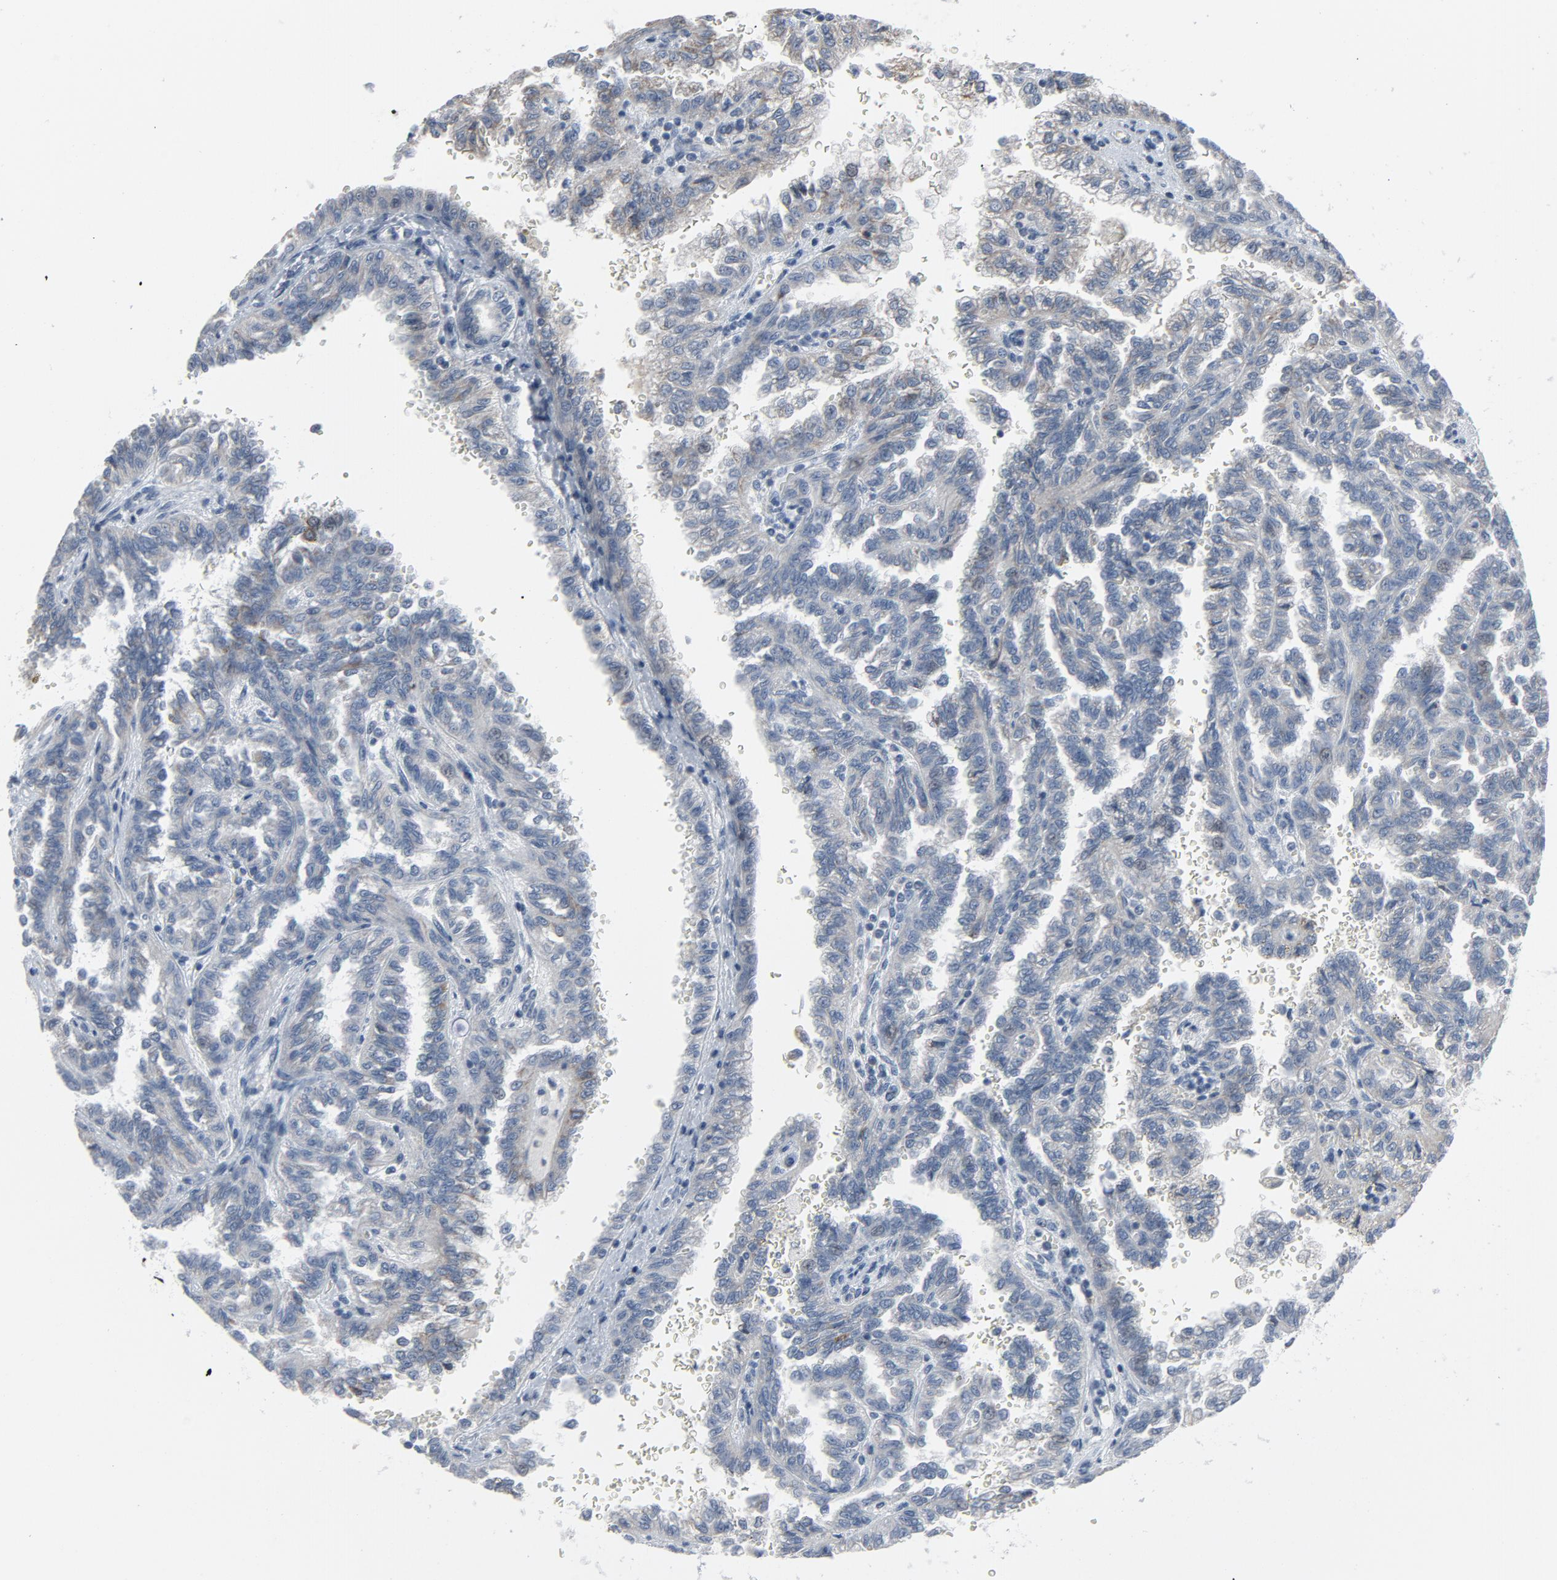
{"staining": {"intensity": "negative", "quantity": "none", "location": "none"}, "tissue": "renal cancer", "cell_type": "Tumor cells", "image_type": "cancer", "snomed": [{"axis": "morphology", "description": "Inflammation, NOS"}, {"axis": "morphology", "description": "Adenocarcinoma, NOS"}, {"axis": "topography", "description": "Kidney"}], "caption": "DAB (3,3'-diaminobenzidine) immunohistochemical staining of human renal adenocarcinoma shows no significant expression in tumor cells. The staining was performed using DAB to visualize the protein expression in brown, while the nuclei were stained in blue with hematoxylin (Magnification: 20x).", "gene": "GPX2", "patient": {"sex": "male", "age": 68}}